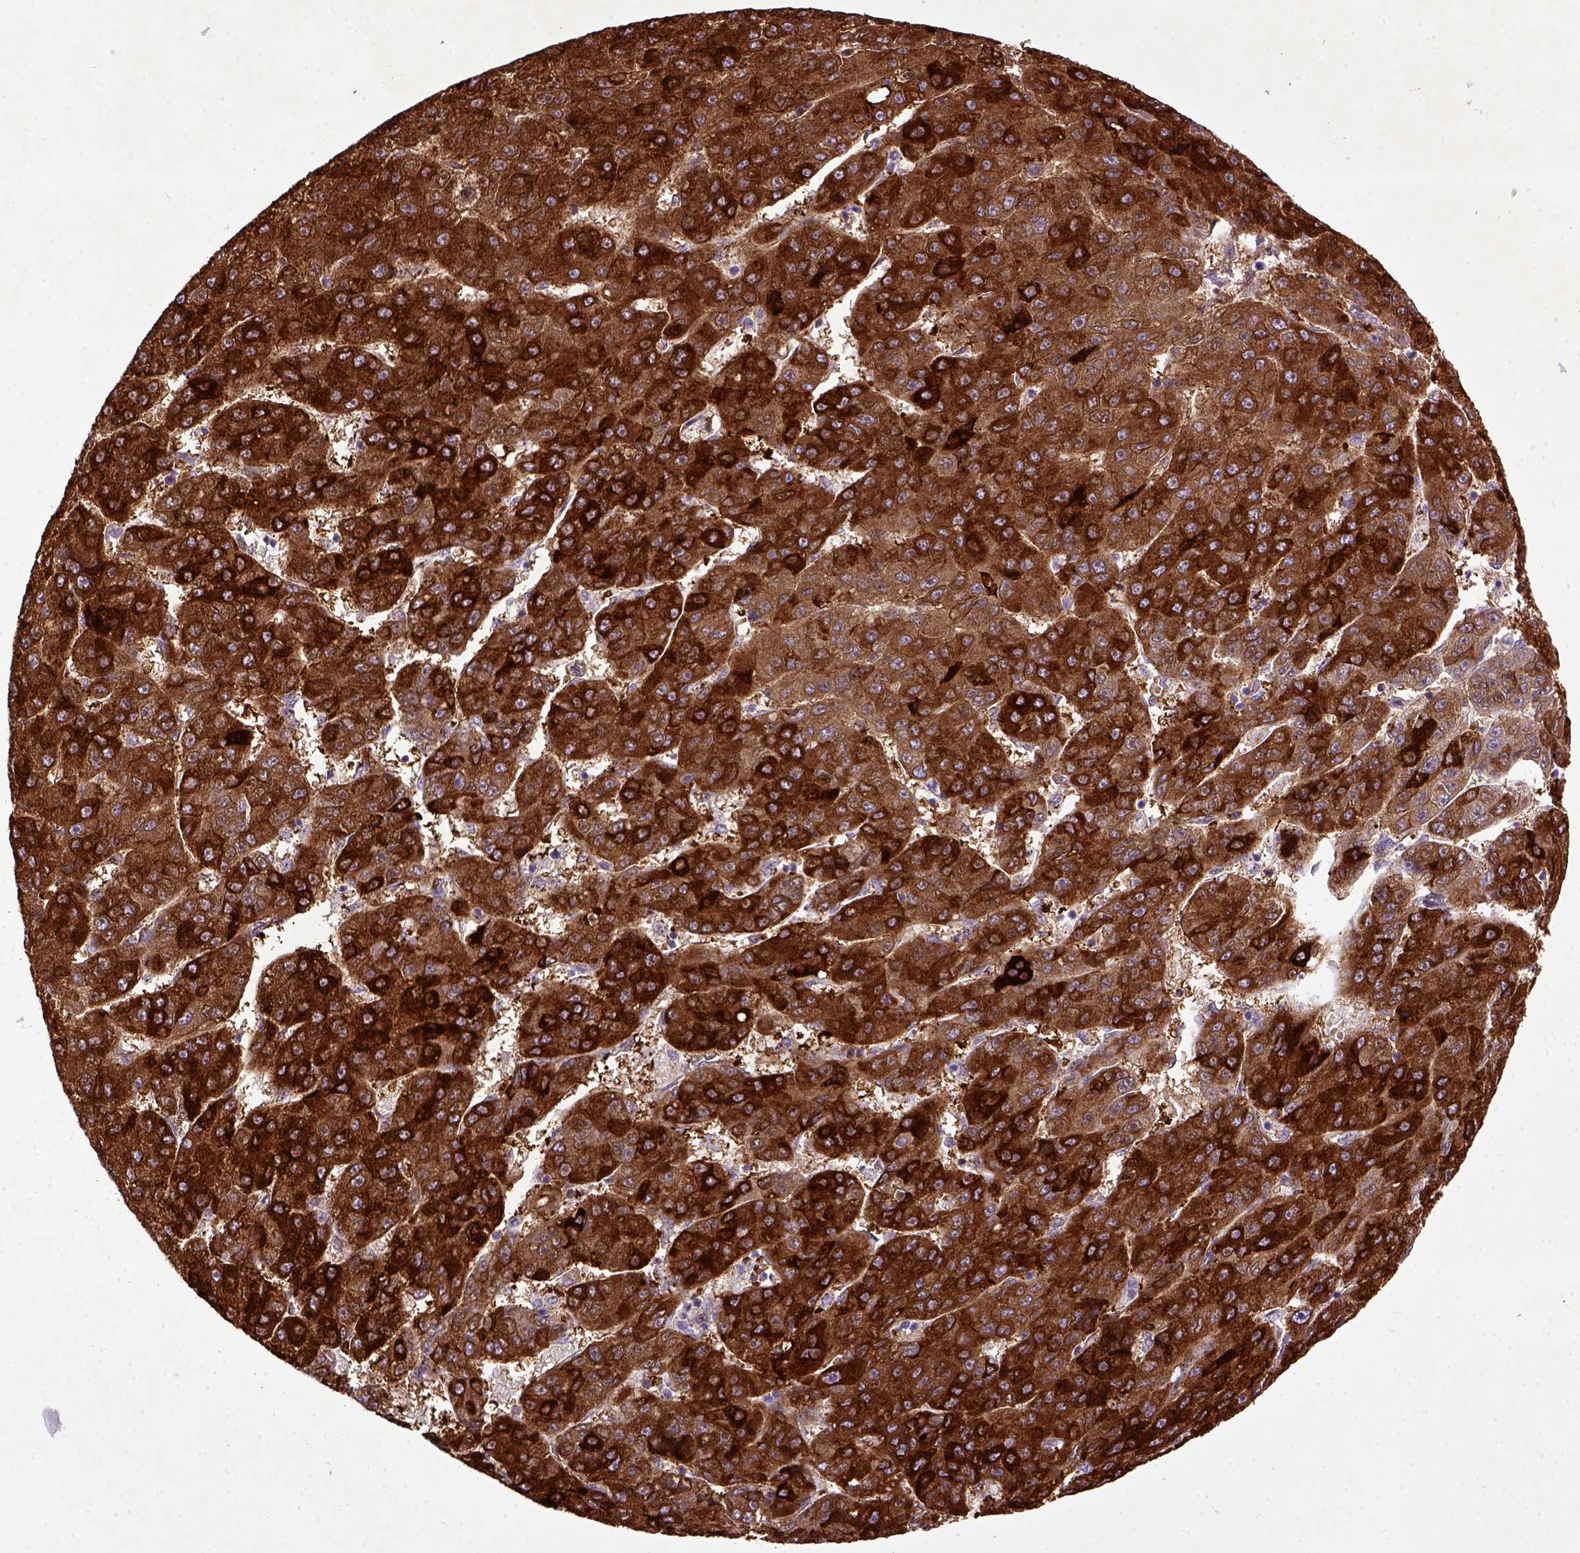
{"staining": {"intensity": "strong", "quantity": ">75%", "location": "cytoplasmic/membranous"}, "tissue": "liver cancer", "cell_type": "Tumor cells", "image_type": "cancer", "snomed": [{"axis": "morphology", "description": "Carcinoma, Hepatocellular, NOS"}, {"axis": "topography", "description": "Liver"}], "caption": "High-power microscopy captured an immunohistochemistry photomicrograph of liver hepatocellular carcinoma, revealing strong cytoplasmic/membranous staining in about >75% of tumor cells. (DAB = brown stain, brightfield microscopy at high magnification).", "gene": "DEPDC1B", "patient": {"sex": "male", "age": 67}}